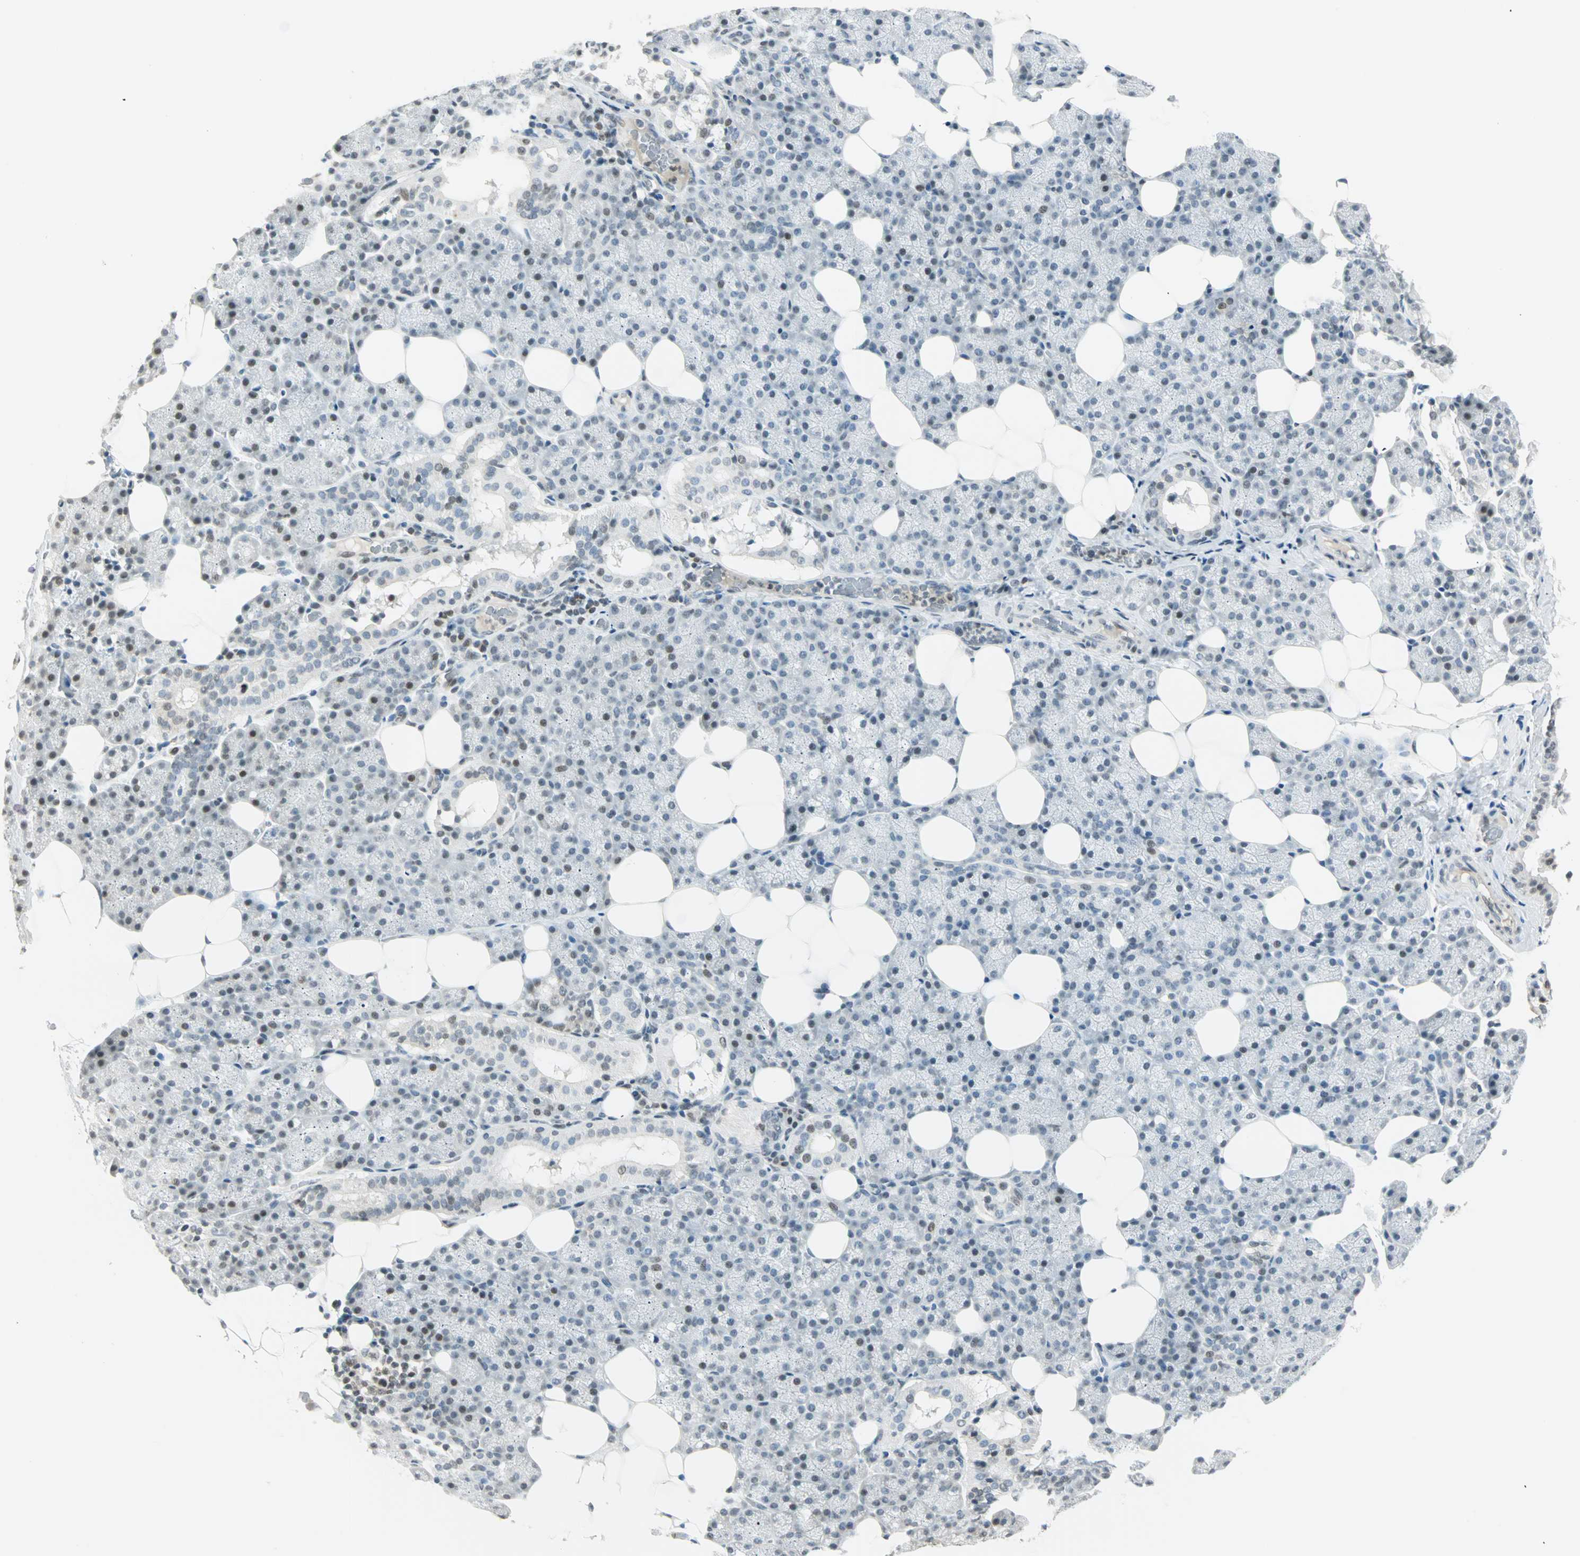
{"staining": {"intensity": "weak", "quantity": "<25%", "location": "nuclear"}, "tissue": "salivary gland", "cell_type": "Glandular cells", "image_type": "normal", "snomed": [{"axis": "morphology", "description": "Normal tissue, NOS"}, {"axis": "topography", "description": "Lymph node"}, {"axis": "topography", "description": "Salivary gland"}], "caption": "An IHC histopathology image of normal salivary gland is shown. There is no staining in glandular cells of salivary gland.", "gene": "SMAD3", "patient": {"sex": "male", "age": 8}}